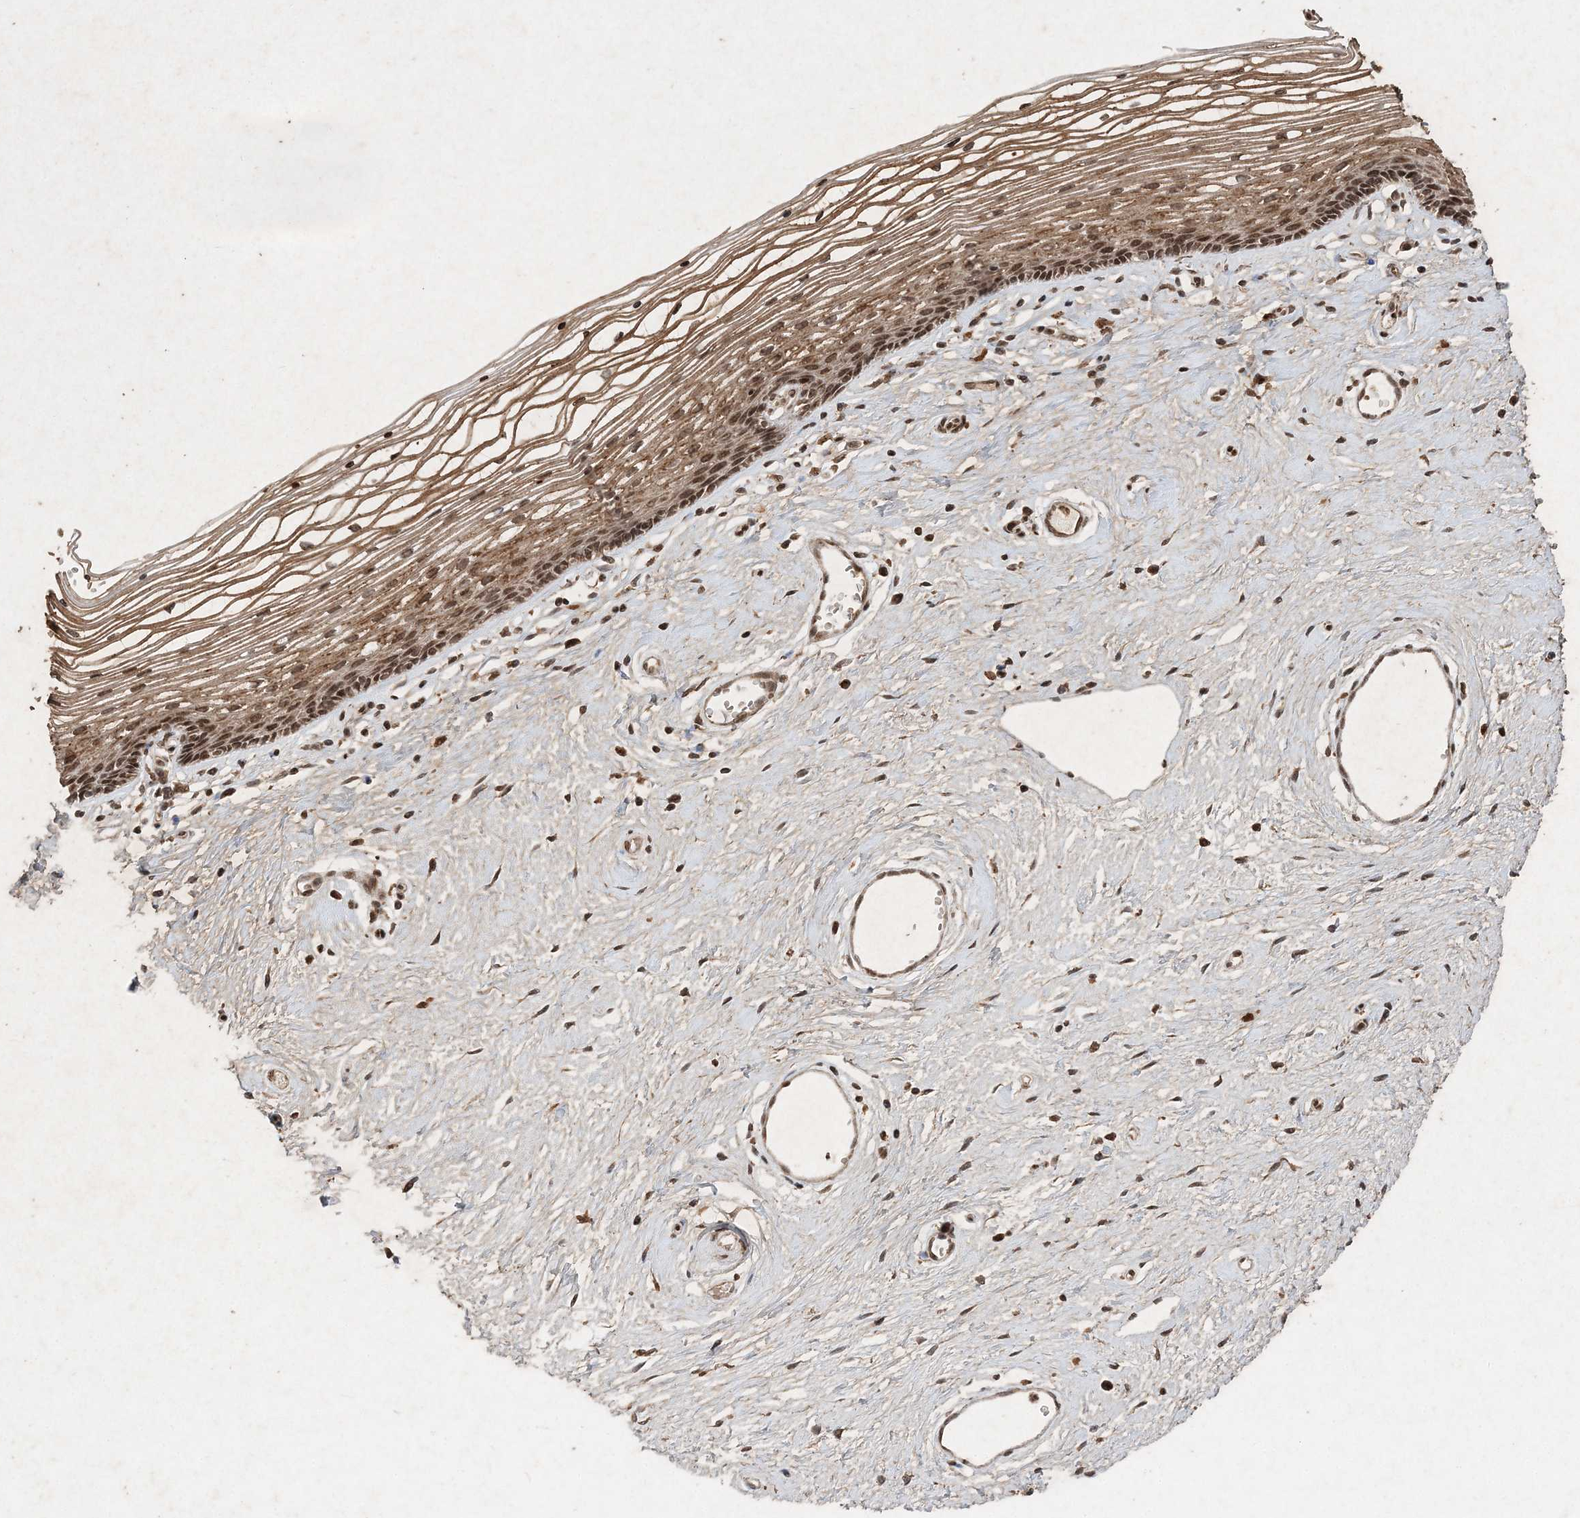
{"staining": {"intensity": "moderate", "quantity": ">75%", "location": "cytoplasmic/membranous,nuclear"}, "tissue": "vagina", "cell_type": "Squamous epithelial cells", "image_type": "normal", "snomed": [{"axis": "morphology", "description": "Normal tissue, NOS"}, {"axis": "topography", "description": "Vagina"}], "caption": "Vagina stained with immunohistochemistry (IHC) exhibits moderate cytoplasmic/membranous,nuclear positivity in about >75% of squamous epithelial cells.", "gene": "RAB14", "patient": {"sex": "female", "age": 46}}